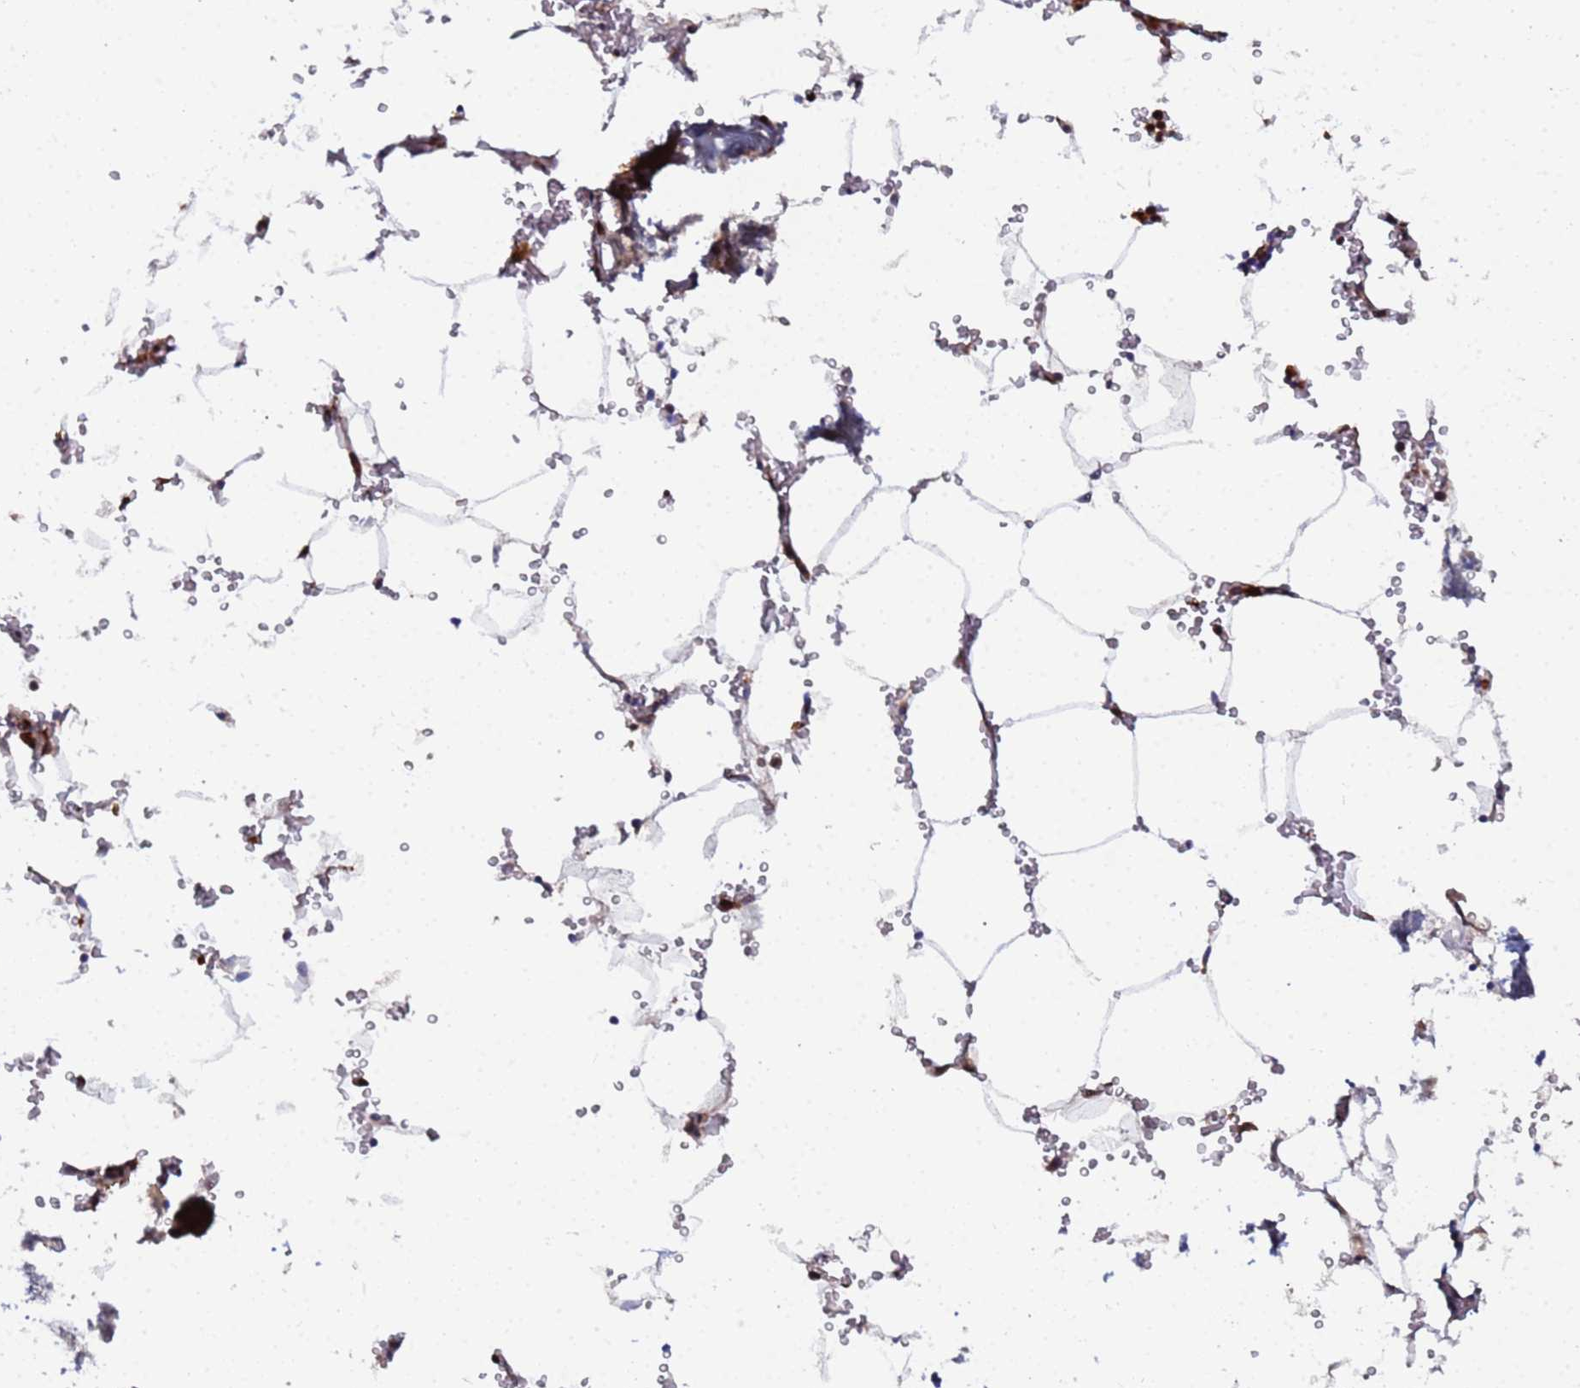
{"staining": {"intensity": "moderate", "quantity": "<25%", "location": "nuclear"}, "tissue": "bone marrow", "cell_type": "Hematopoietic cells", "image_type": "normal", "snomed": [{"axis": "morphology", "description": "Normal tissue, NOS"}, {"axis": "topography", "description": "Bone marrow"}], "caption": "The immunohistochemical stain highlights moderate nuclear positivity in hematopoietic cells of unremarkable bone marrow. Nuclei are stained in blue.", "gene": "CCDC127", "patient": {"sex": "male", "age": 70}}